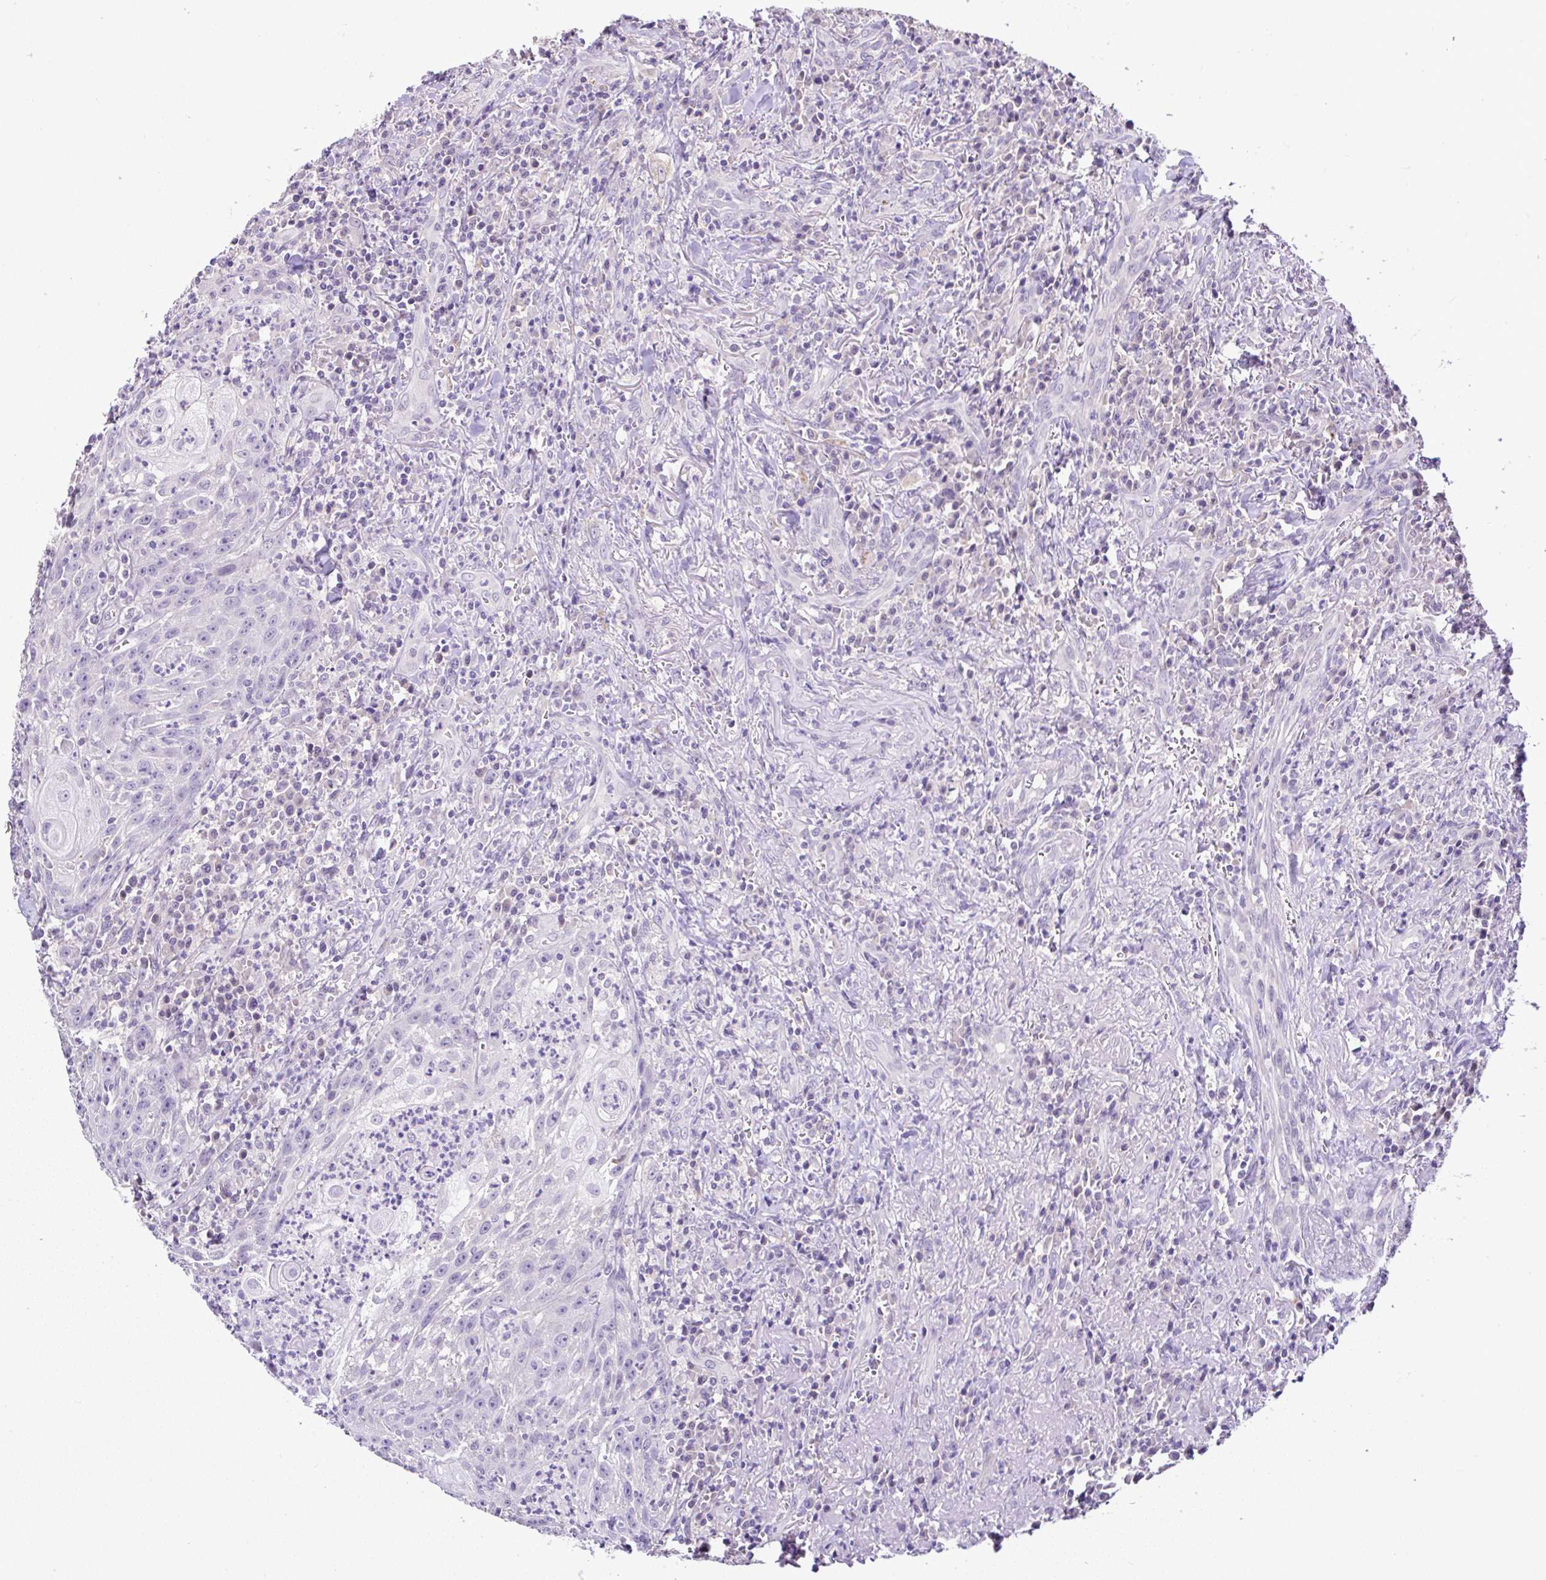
{"staining": {"intensity": "negative", "quantity": "none", "location": "none"}, "tissue": "head and neck cancer", "cell_type": "Tumor cells", "image_type": "cancer", "snomed": [{"axis": "morphology", "description": "Normal tissue, NOS"}, {"axis": "morphology", "description": "Squamous cell carcinoma, NOS"}, {"axis": "topography", "description": "Oral tissue"}, {"axis": "topography", "description": "Head-Neck"}], "caption": "A photomicrograph of head and neck squamous cell carcinoma stained for a protein shows no brown staining in tumor cells. Nuclei are stained in blue.", "gene": "CTU1", "patient": {"sex": "female", "age": 70}}